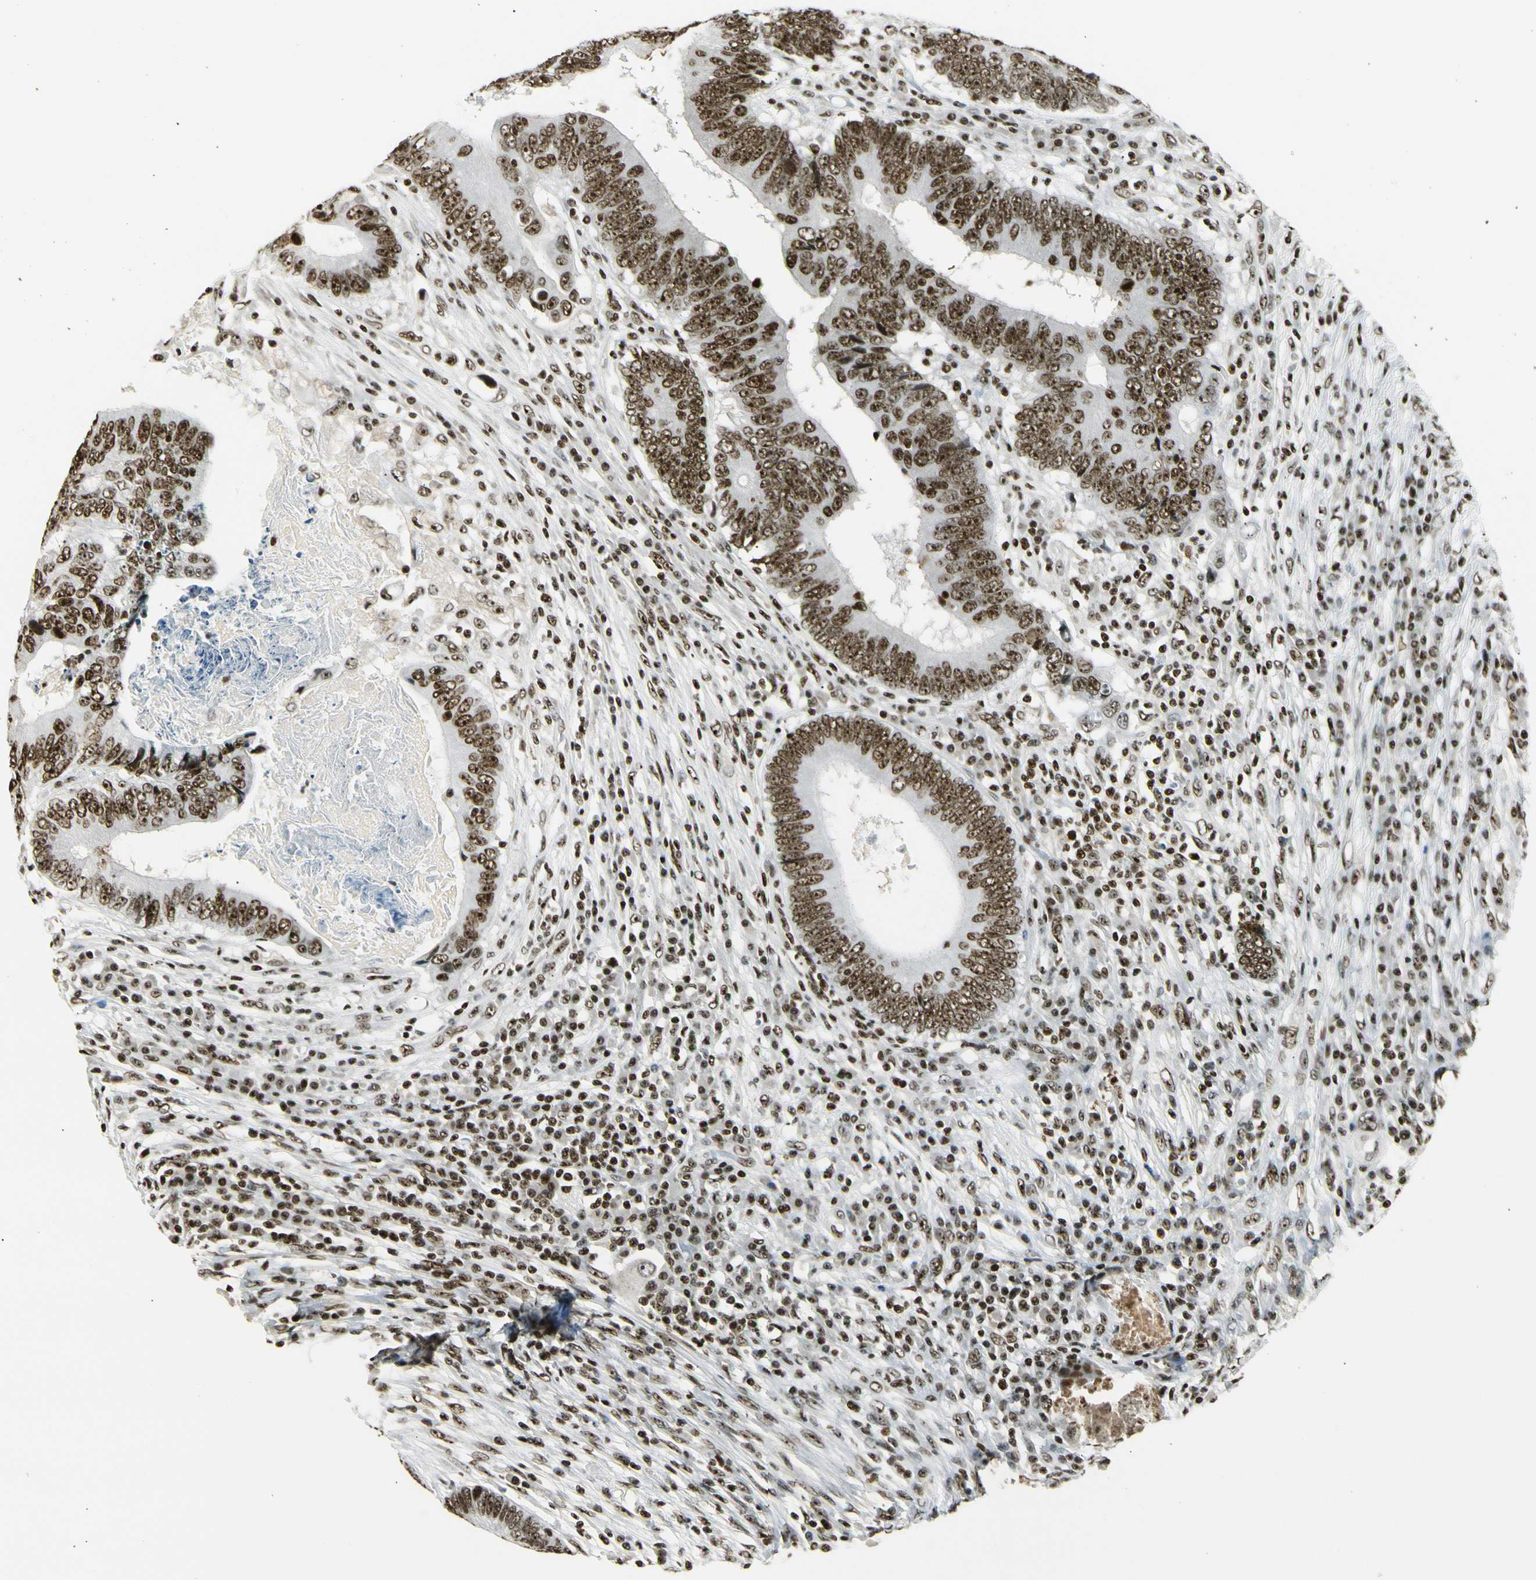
{"staining": {"intensity": "strong", "quantity": ">75%", "location": "nuclear"}, "tissue": "colorectal cancer", "cell_type": "Tumor cells", "image_type": "cancer", "snomed": [{"axis": "morphology", "description": "Adenocarcinoma, NOS"}, {"axis": "topography", "description": "Colon"}], "caption": "Immunohistochemistry photomicrograph of human adenocarcinoma (colorectal) stained for a protein (brown), which displays high levels of strong nuclear expression in about >75% of tumor cells.", "gene": "UBTF", "patient": {"sex": "female", "age": 78}}